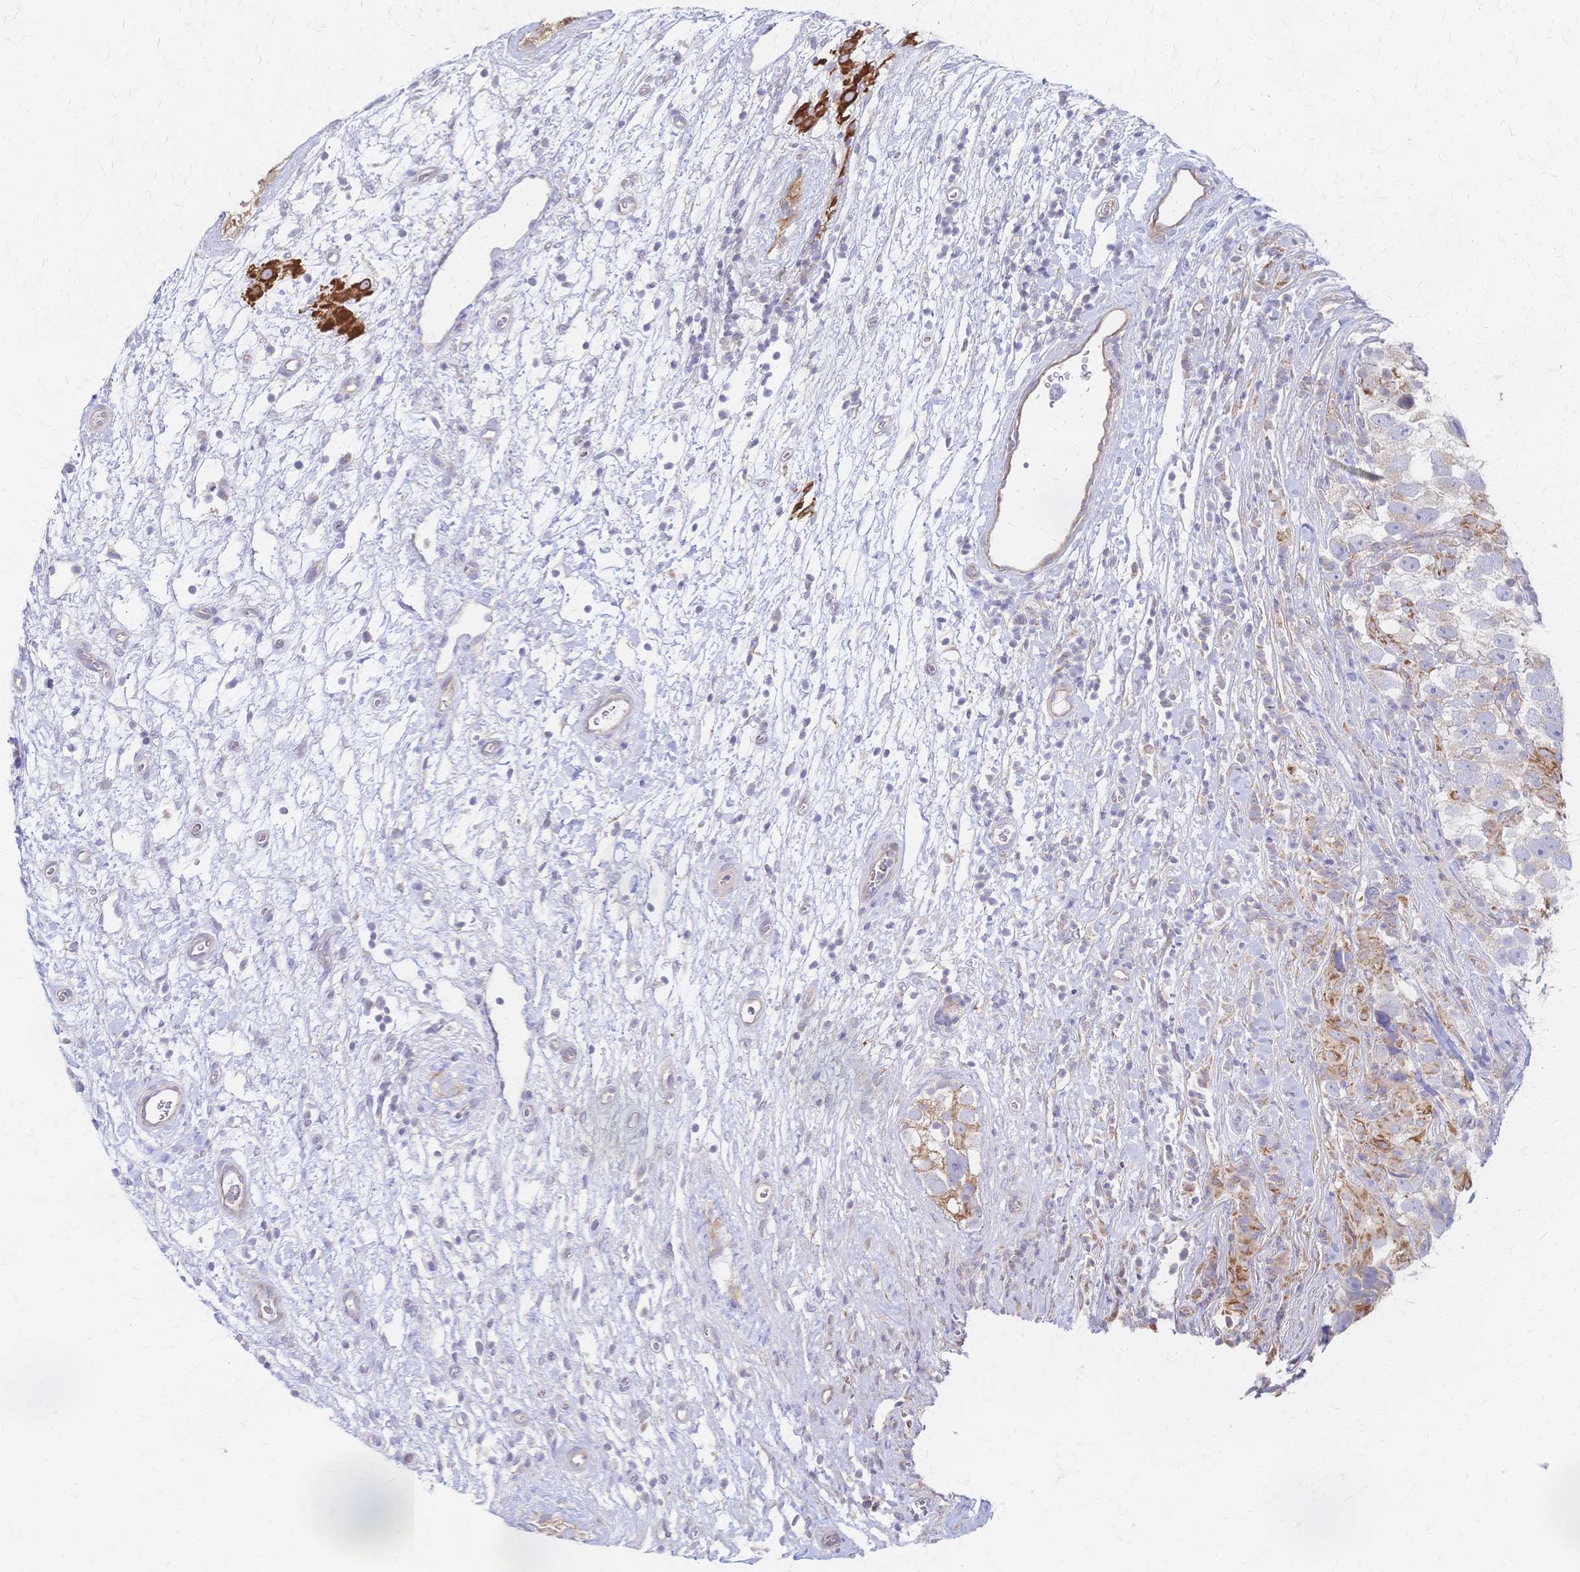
{"staining": {"intensity": "moderate", "quantity": "25%-75%", "location": "cytoplasmic/membranous"}, "tissue": "testis cancer", "cell_type": "Tumor cells", "image_type": "cancer", "snomed": [{"axis": "morphology", "description": "Seminoma, NOS"}, {"axis": "topography", "description": "Testis"}], "caption": "Immunohistochemical staining of human testis seminoma displays medium levels of moderate cytoplasmic/membranous positivity in about 25%-75% of tumor cells.", "gene": "CYB5A", "patient": {"sex": "male", "age": 26}}